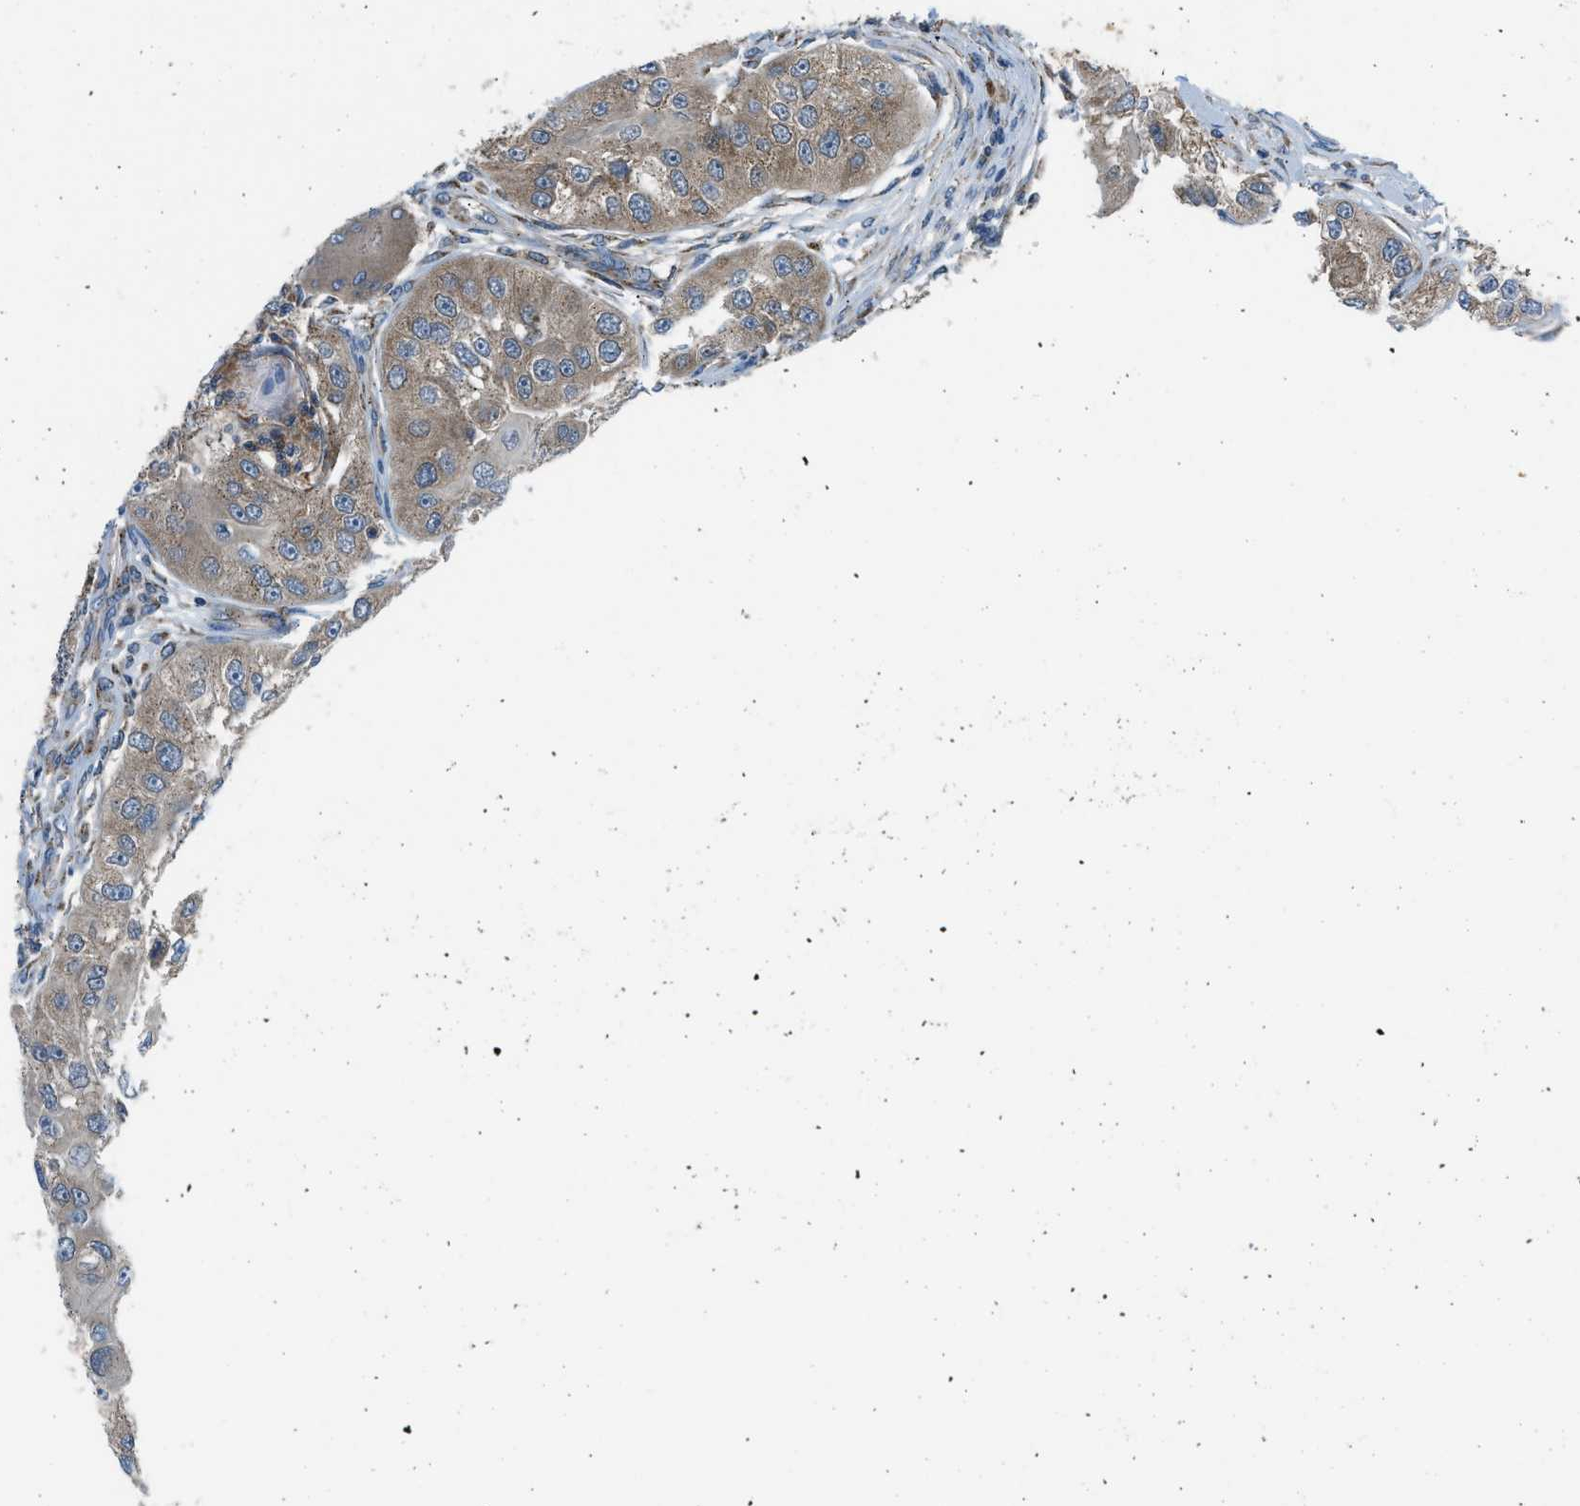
{"staining": {"intensity": "moderate", "quantity": ">75%", "location": "cytoplasmic/membranous"}, "tissue": "head and neck cancer", "cell_type": "Tumor cells", "image_type": "cancer", "snomed": [{"axis": "morphology", "description": "Normal tissue, NOS"}, {"axis": "morphology", "description": "Squamous cell carcinoma, NOS"}, {"axis": "topography", "description": "Skeletal muscle"}, {"axis": "topography", "description": "Head-Neck"}], "caption": "A histopathology image showing moderate cytoplasmic/membranous positivity in approximately >75% of tumor cells in head and neck cancer, as visualized by brown immunohistochemical staining.", "gene": "EDARADD", "patient": {"sex": "male", "age": 51}}